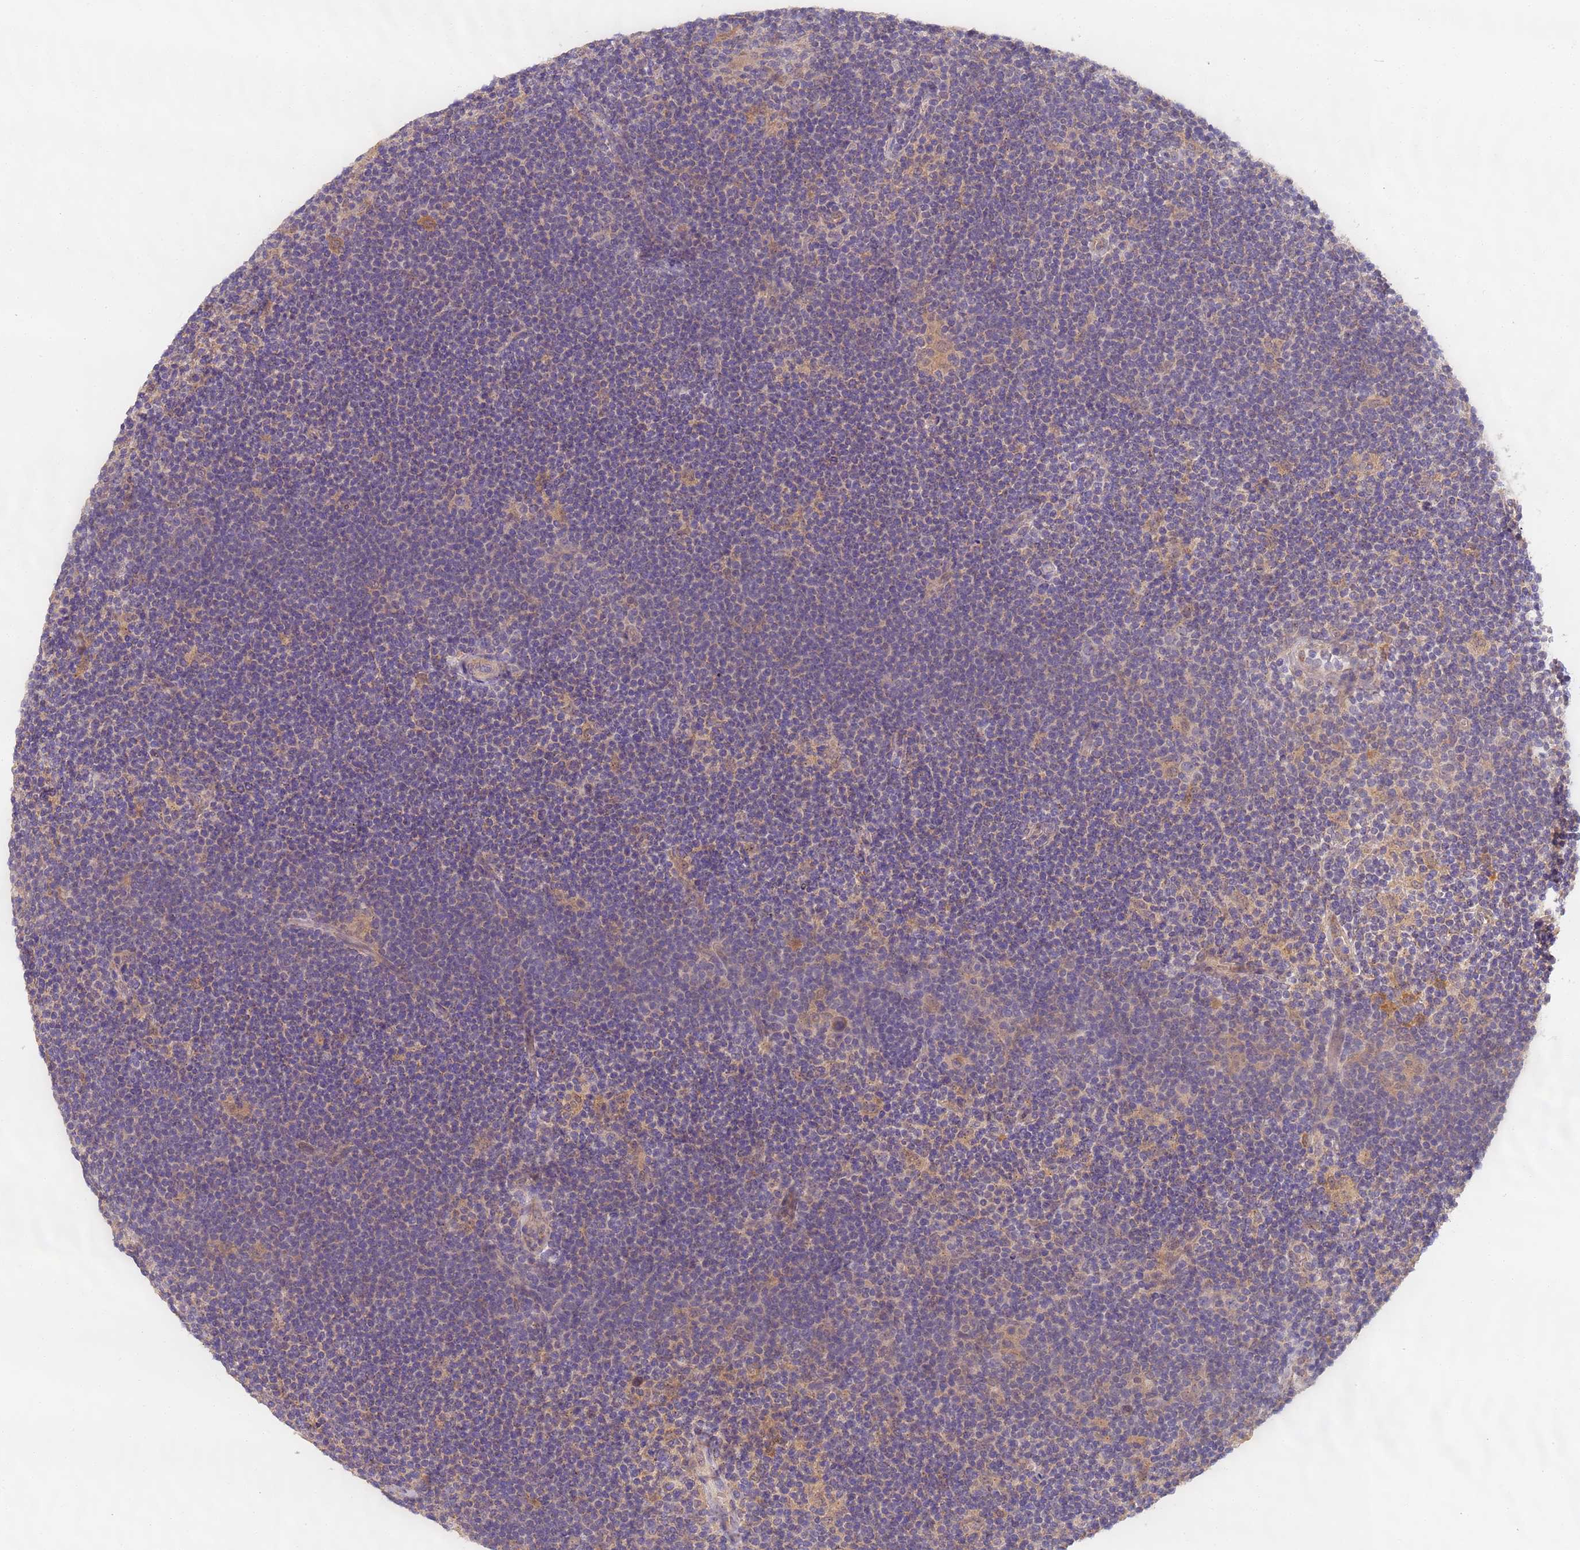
{"staining": {"intensity": "weak", "quantity": ">75%", "location": "cytoplasmic/membranous"}, "tissue": "lymphoma", "cell_type": "Tumor cells", "image_type": "cancer", "snomed": [{"axis": "morphology", "description": "Hodgkin's disease, NOS"}, {"axis": "topography", "description": "Lymph node"}], "caption": "IHC staining of Hodgkin's disease, which displays low levels of weak cytoplasmic/membranous staining in about >75% of tumor cells indicating weak cytoplasmic/membranous protein expression. The staining was performed using DAB (3,3'-diaminobenzidine) (brown) for protein detection and nuclei were counterstained in hematoxylin (blue).", "gene": "TIGAR", "patient": {"sex": "female", "age": 57}}